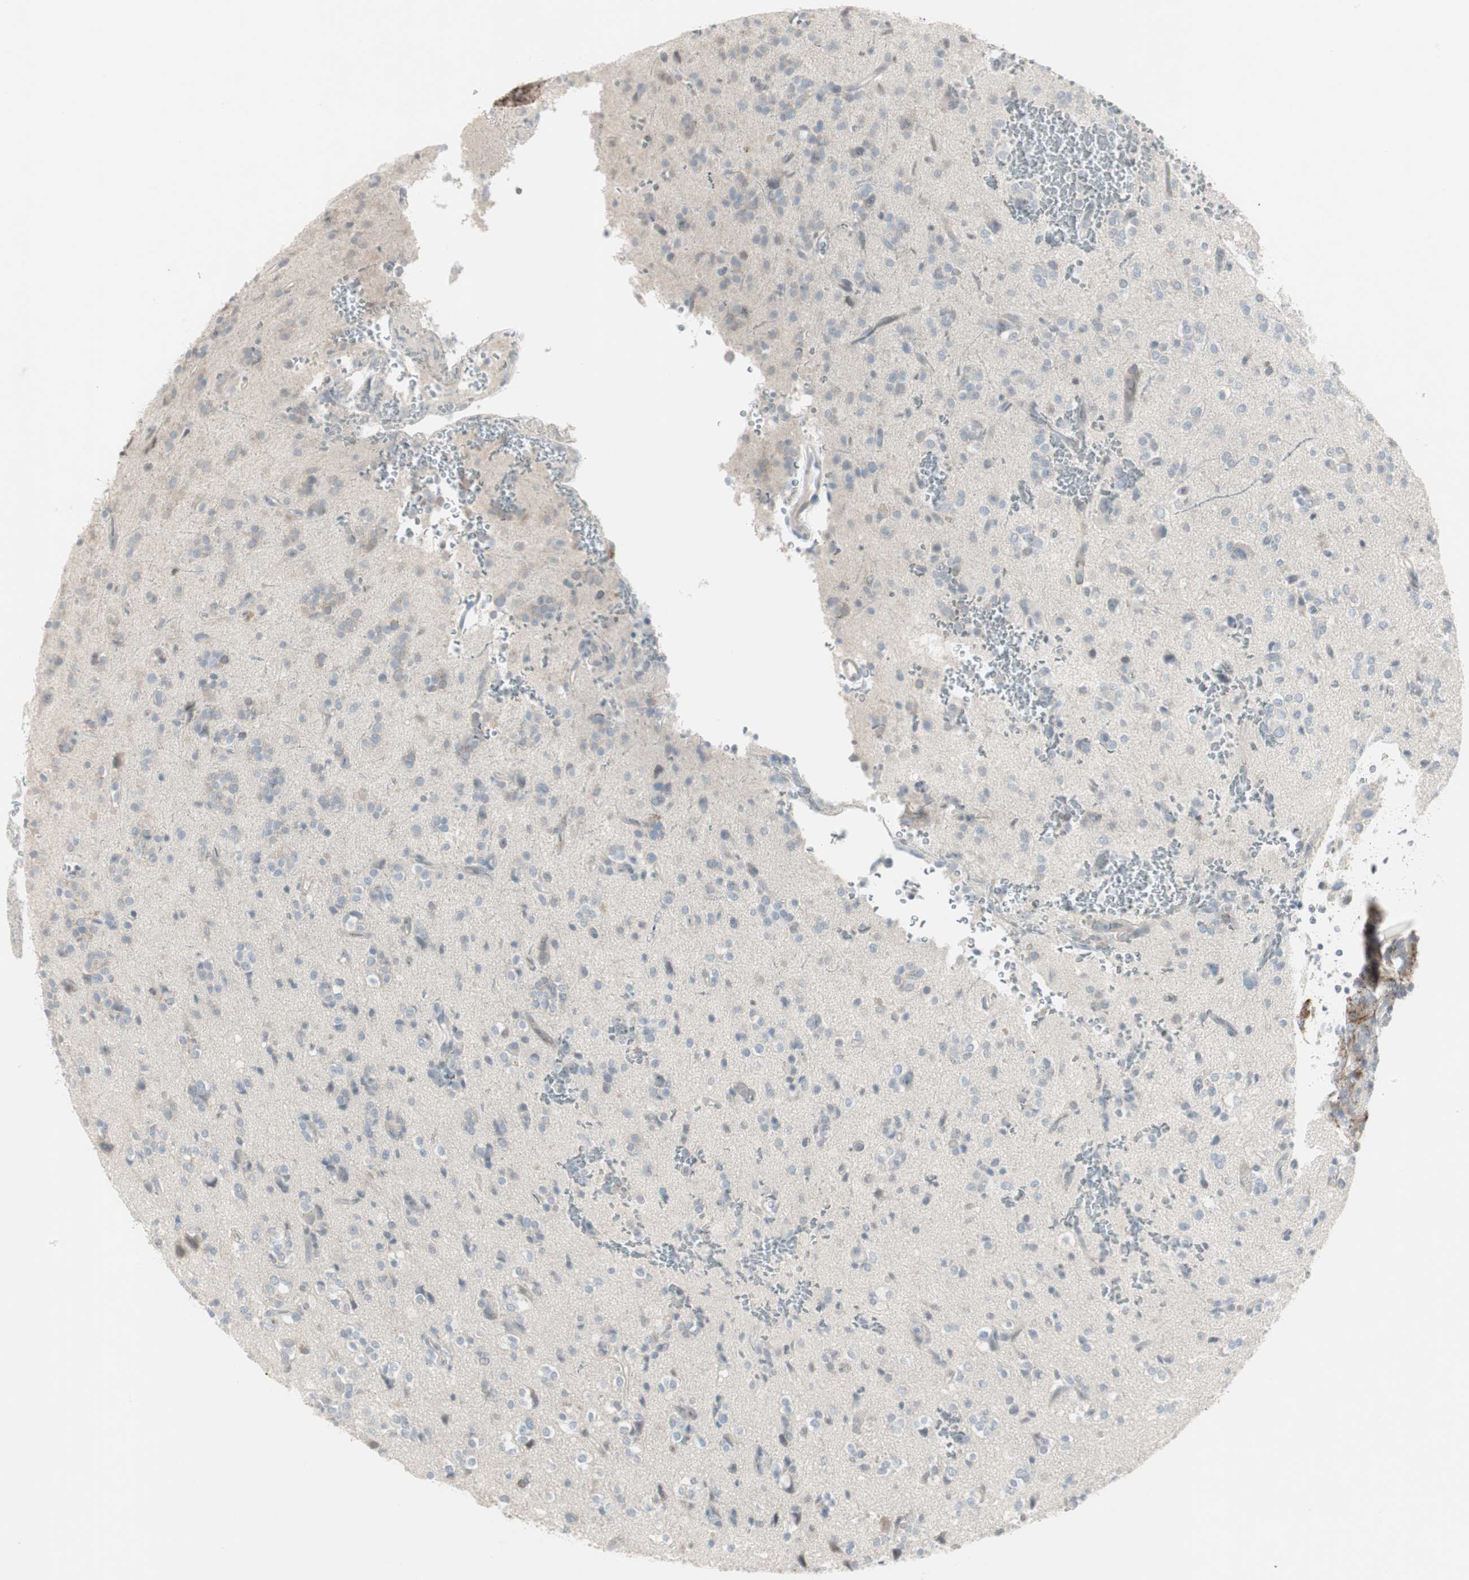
{"staining": {"intensity": "negative", "quantity": "none", "location": "none"}, "tissue": "glioma", "cell_type": "Tumor cells", "image_type": "cancer", "snomed": [{"axis": "morphology", "description": "Glioma, malignant, High grade"}, {"axis": "topography", "description": "Brain"}], "caption": "A photomicrograph of human malignant high-grade glioma is negative for staining in tumor cells.", "gene": "MAP4K4", "patient": {"sex": "male", "age": 47}}